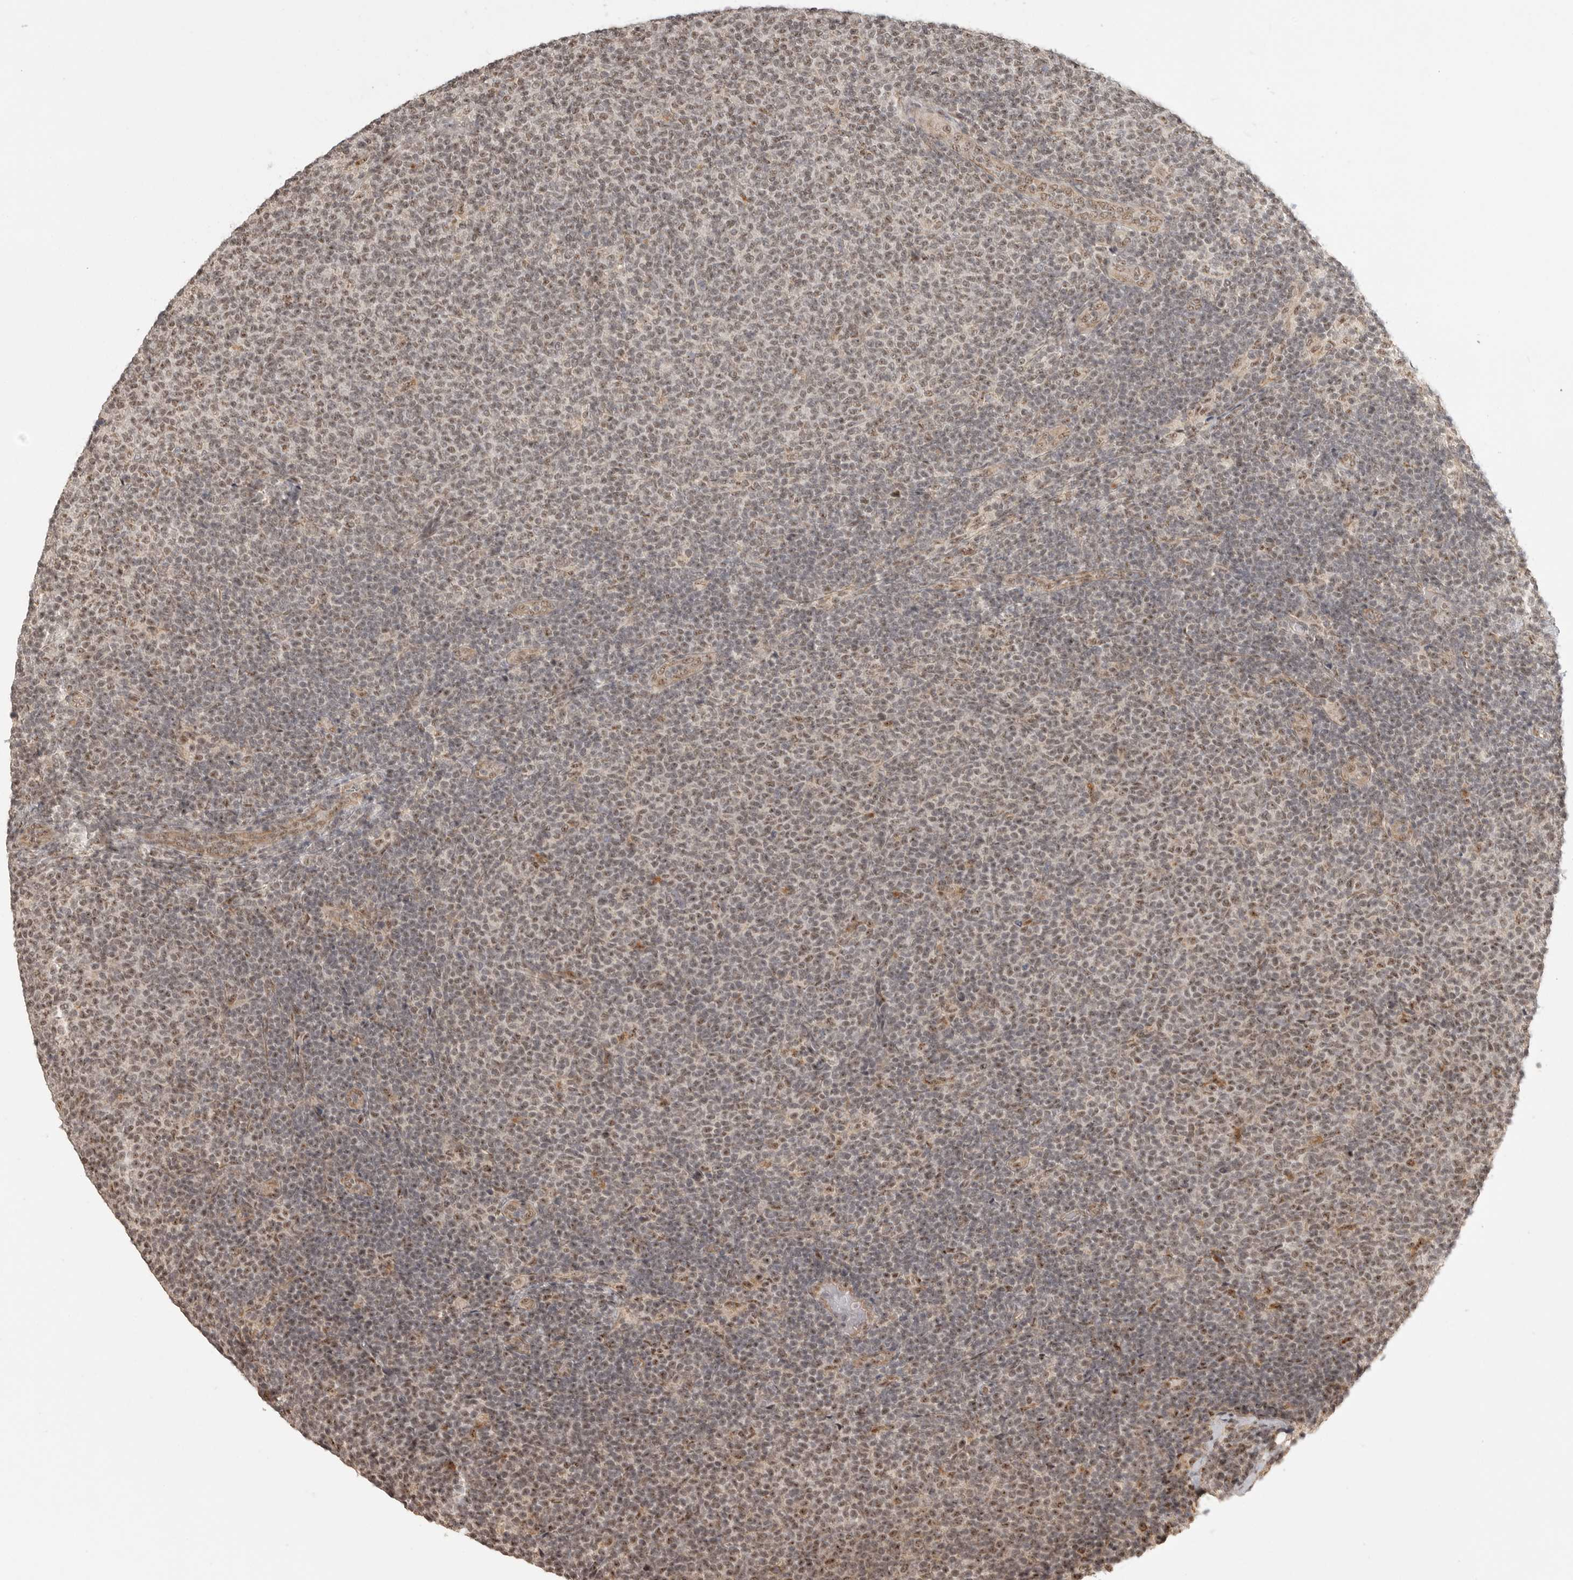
{"staining": {"intensity": "weak", "quantity": "25%-75%", "location": "nuclear"}, "tissue": "lymphoma", "cell_type": "Tumor cells", "image_type": "cancer", "snomed": [{"axis": "morphology", "description": "Malignant lymphoma, non-Hodgkin's type, Low grade"}, {"axis": "topography", "description": "Lymph node"}], "caption": "Protein positivity by immunohistochemistry (IHC) exhibits weak nuclear positivity in about 25%-75% of tumor cells in lymphoma.", "gene": "POMP", "patient": {"sex": "male", "age": 66}}